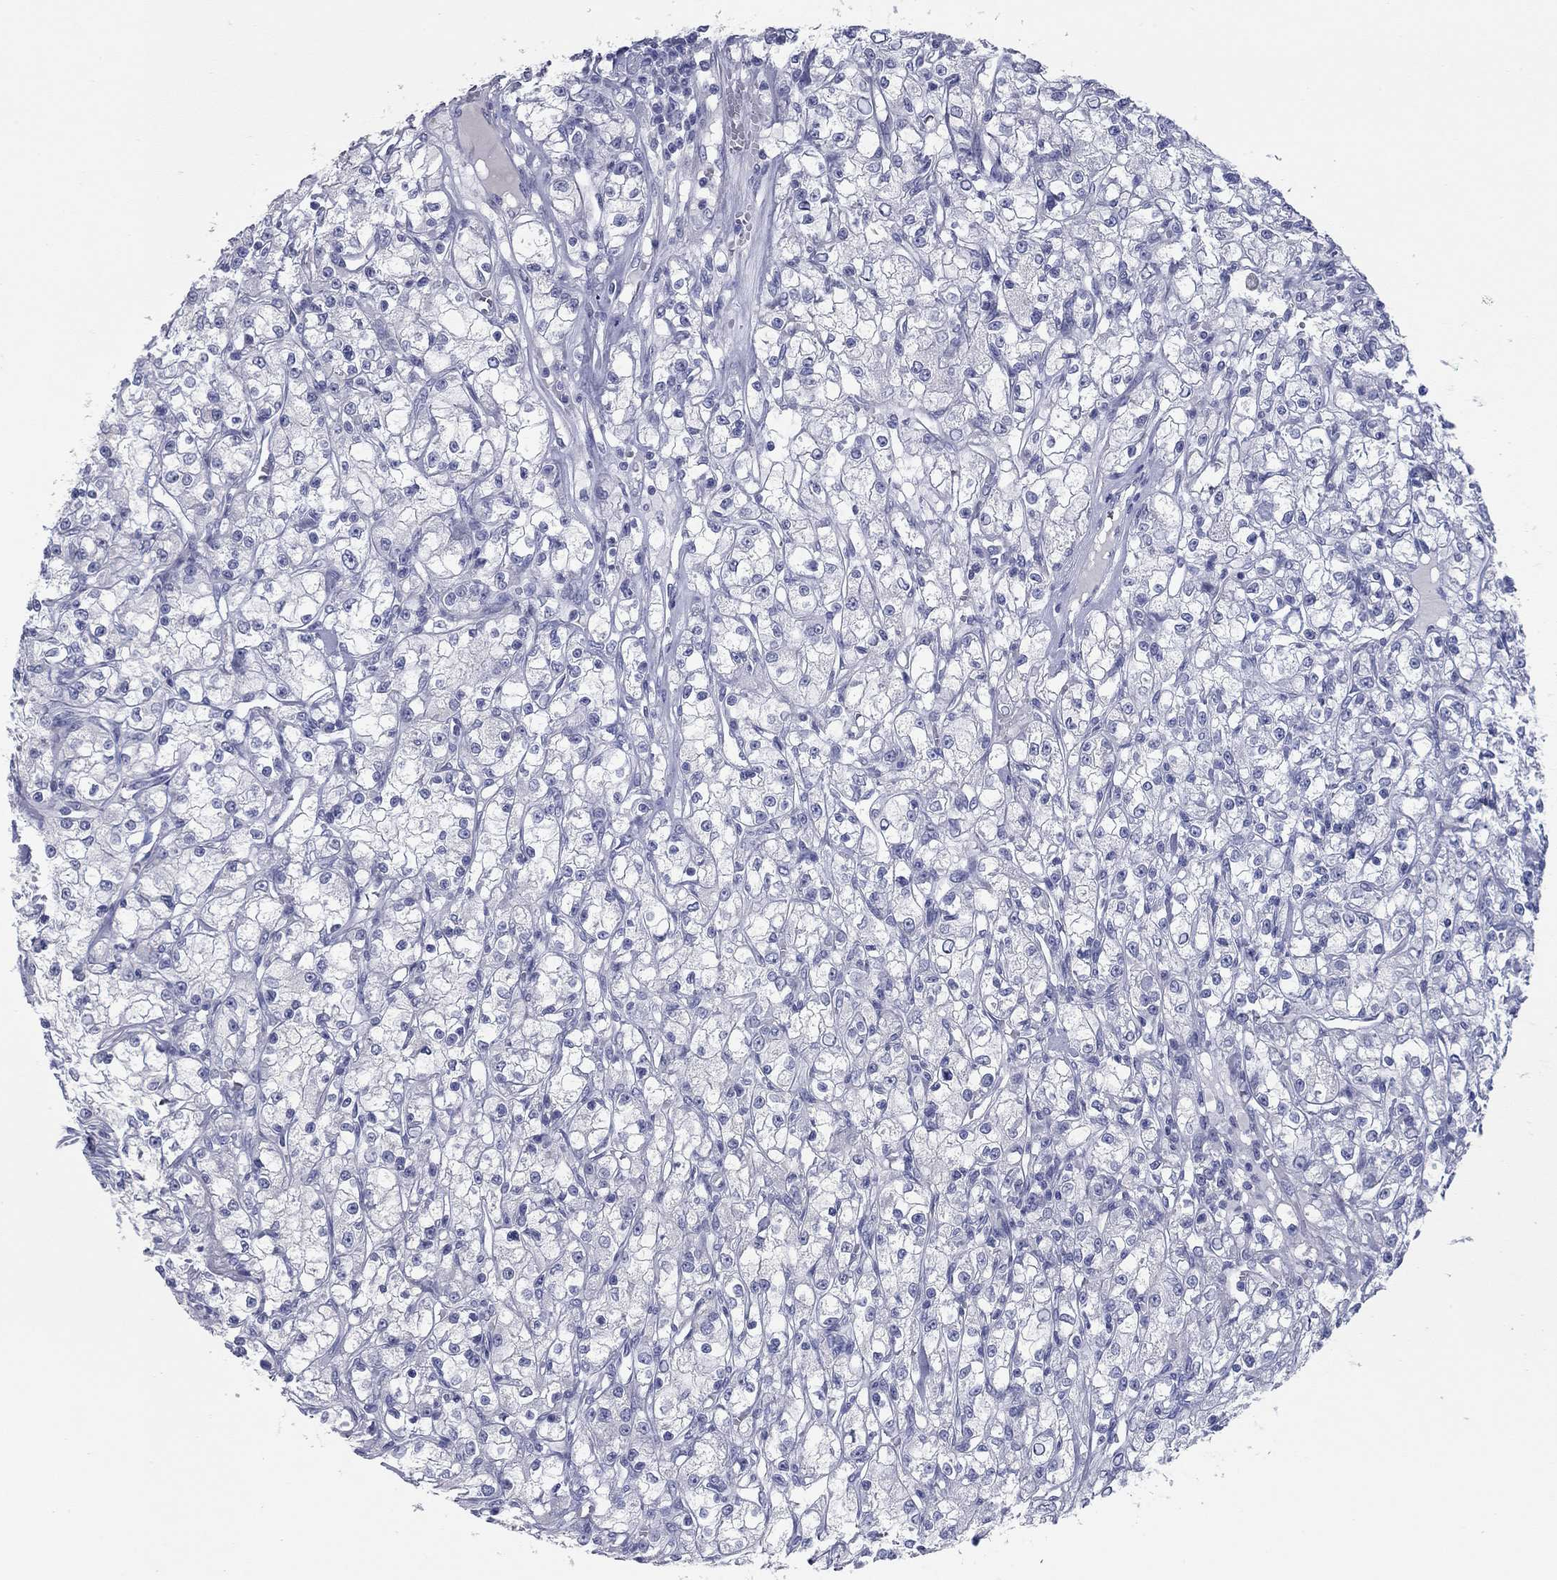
{"staining": {"intensity": "negative", "quantity": "none", "location": "none"}, "tissue": "renal cancer", "cell_type": "Tumor cells", "image_type": "cancer", "snomed": [{"axis": "morphology", "description": "Adenocarcinoma, NOS"}, {"axis": "topography", "description": "Kidney"}], "caption": "There is no significant staining in tumor cells of renal adenocarcinoma.", "gene": "KIRREL2", "patient": {"sex": "female", "age": 59}}